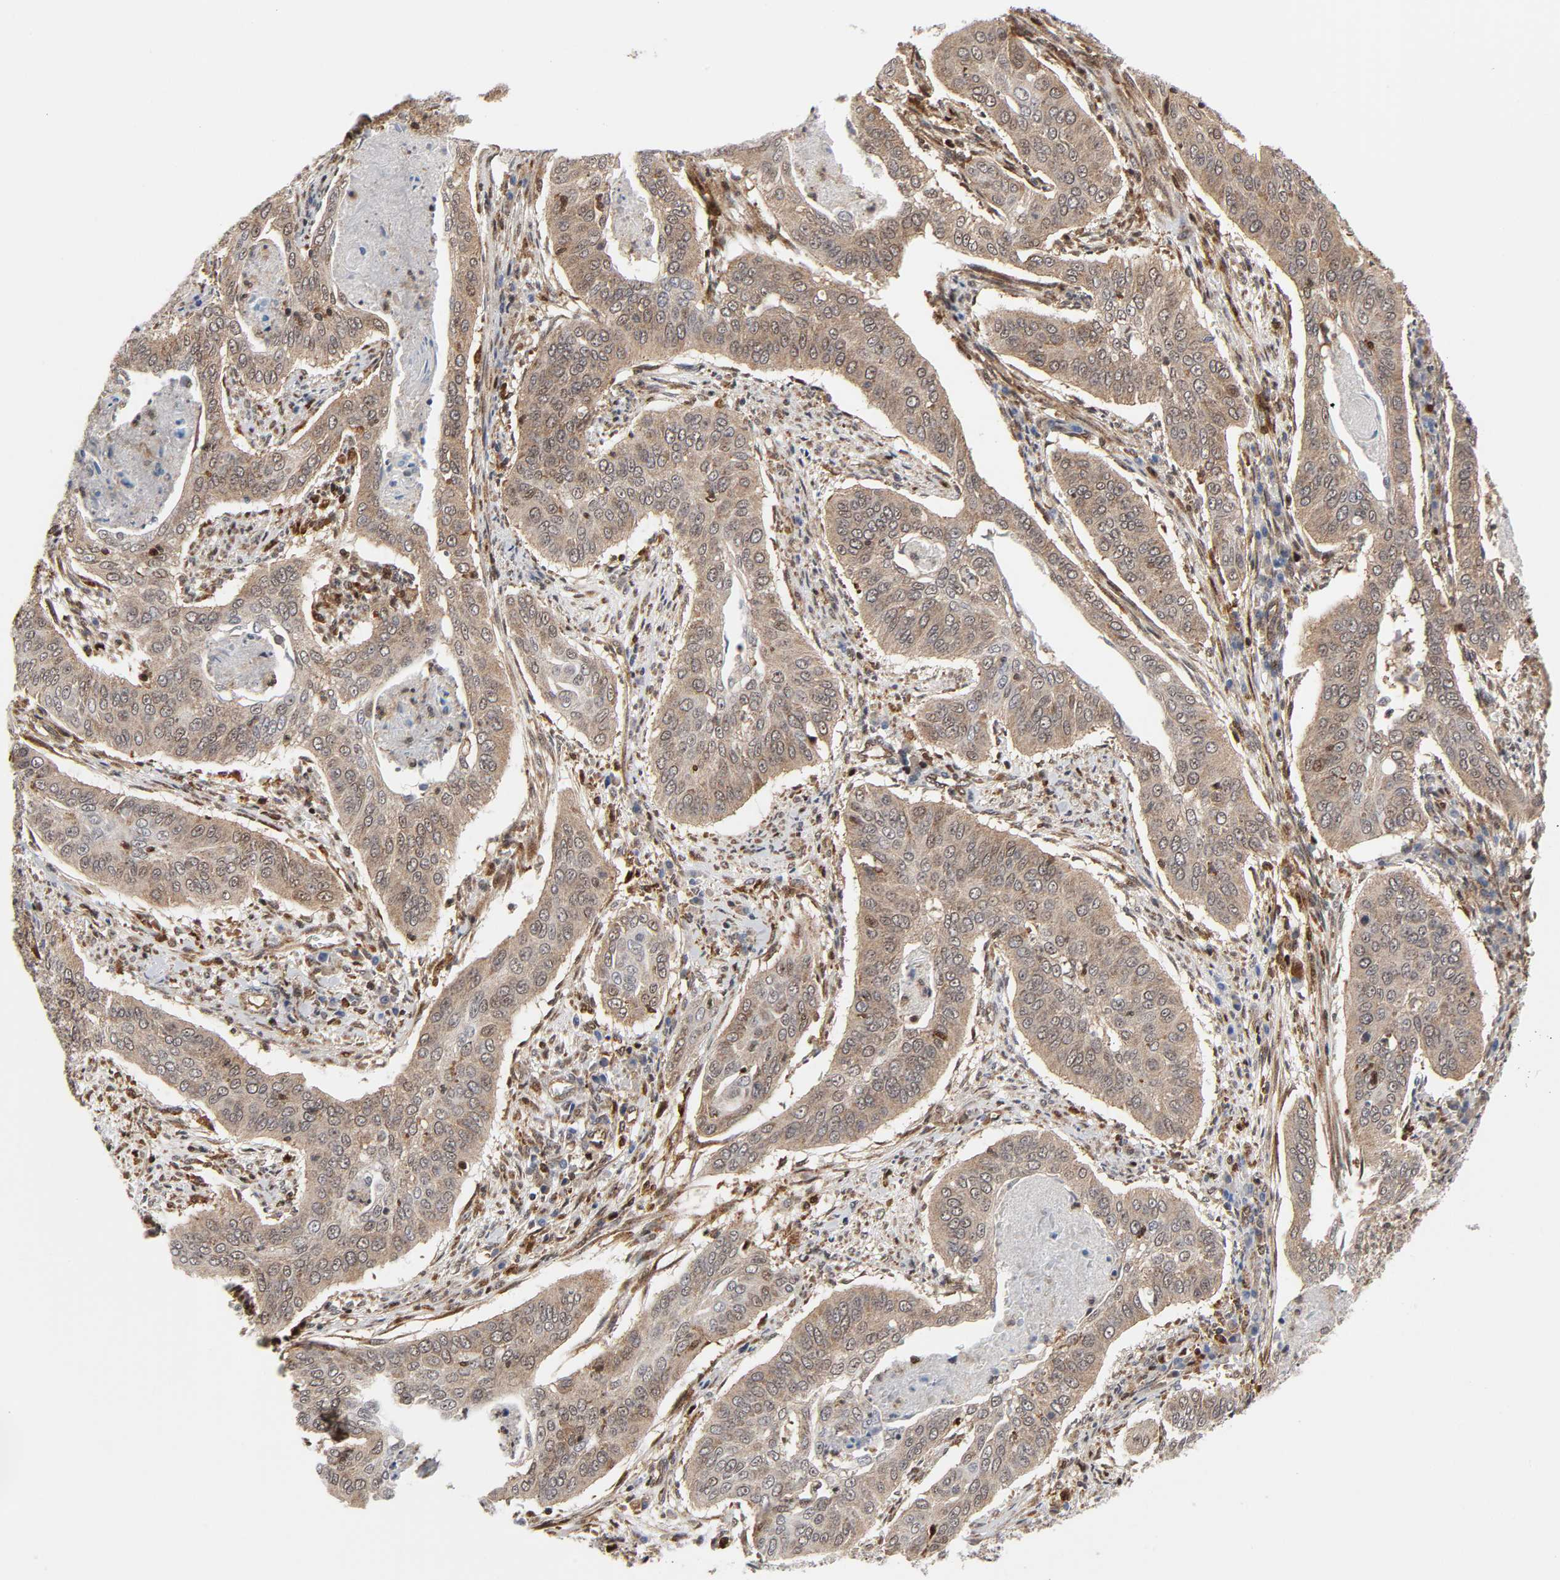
{"staining": {"intensity": "weak", "quantity": ">75%", "location": "cytoplasmic/membranous"}, "tissue": "cervical cancer", "cell_type": "Tumor cells", "image_type": "cancer", "snomed": [{"axis": "morphology", "description": "Squamous cell carcinoma, NOS"}, {"axis": "topography", "description": "Cervix"}], "caption": "Protein analysis of cervical squamous cell carcinoma tissue reveals weak cytoplasmic/membranous expression in about >75% of tumor cells.", "gene": "MAPK1", "patient": {"sex": "female", "age": 39}}